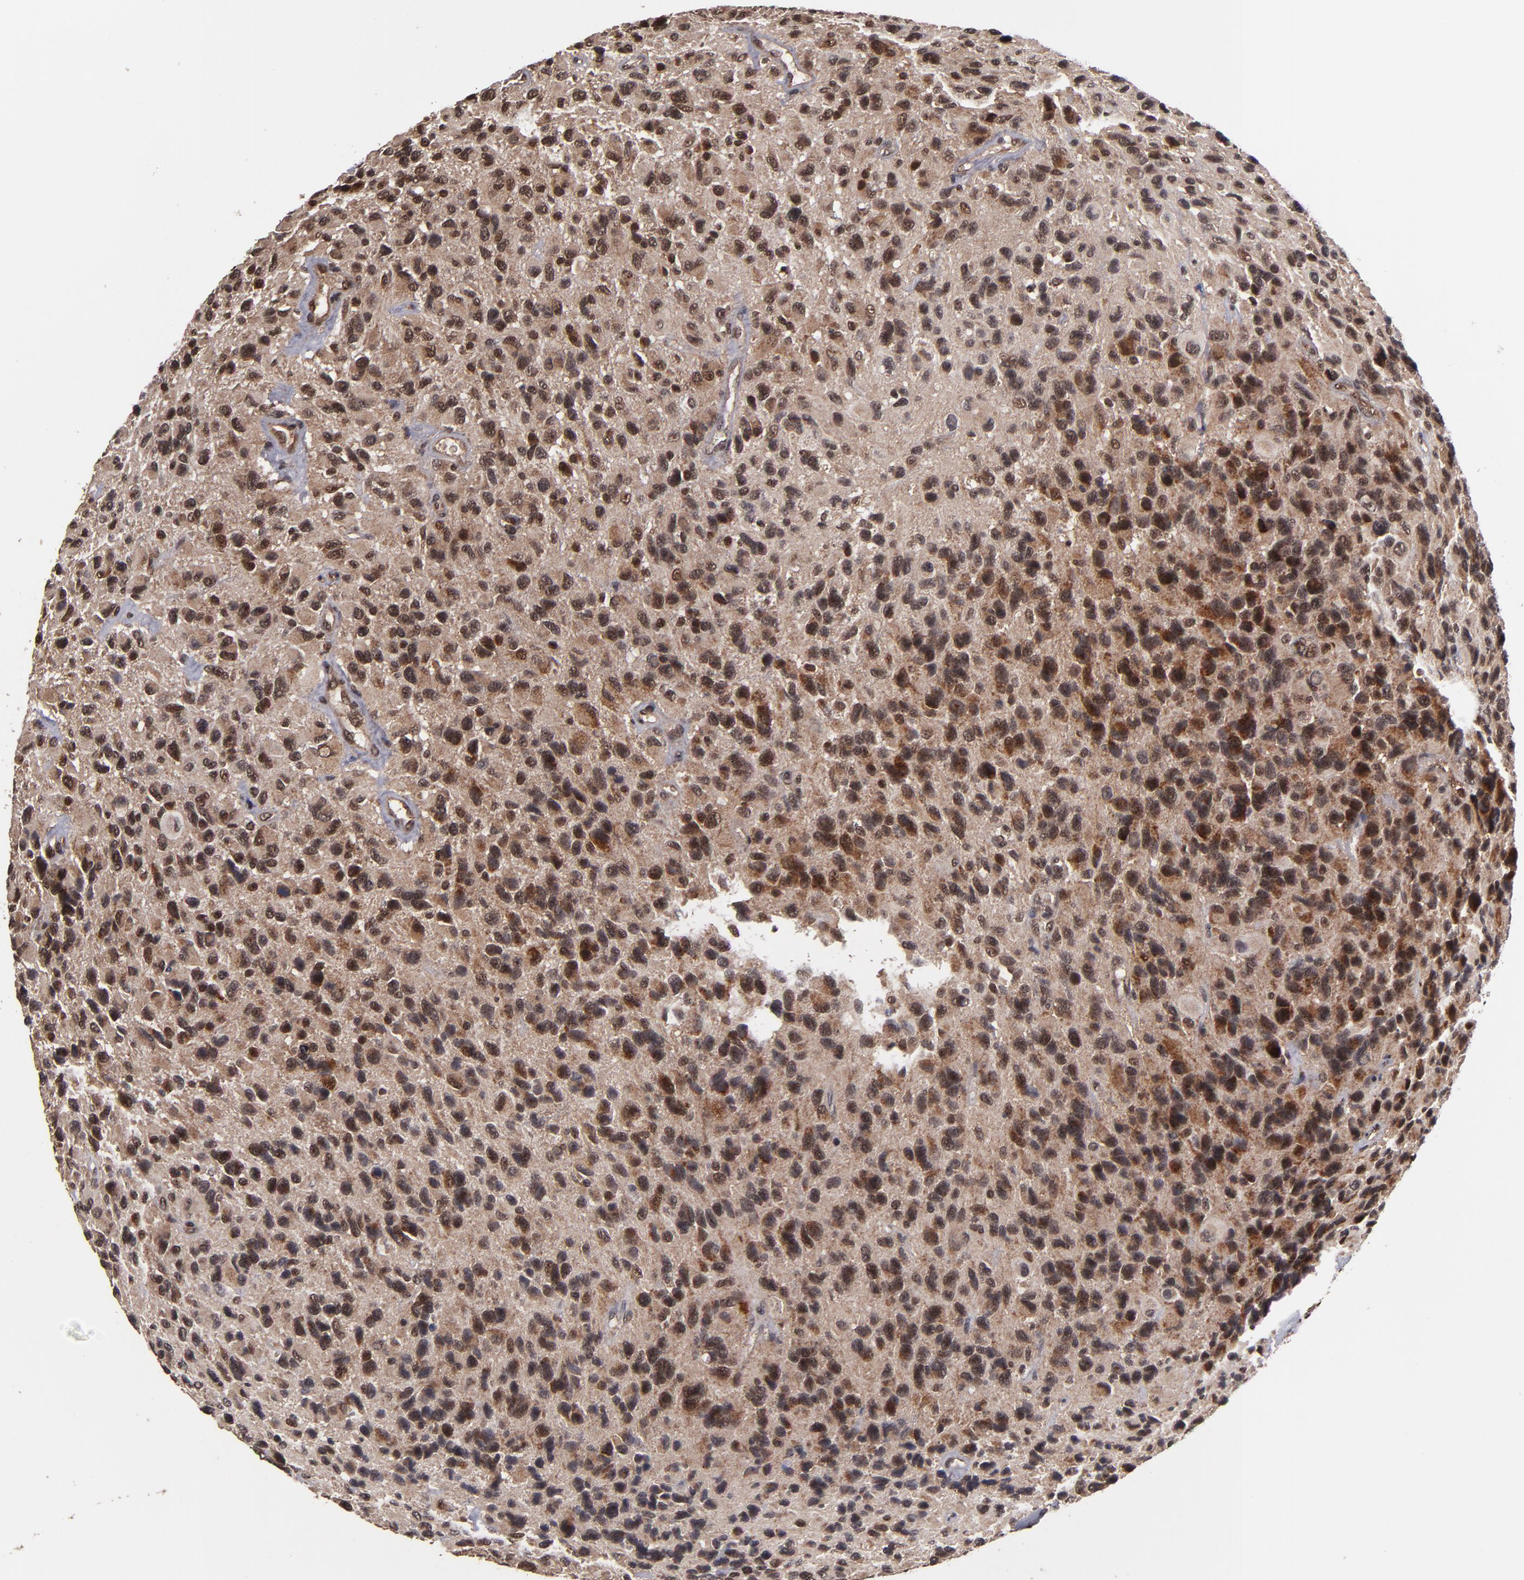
{"staining": {"intensity": "moderate", "quantity": ">75%", "location": "cytoplasmic/membranous,nuclear"}, "tissue": "glioma", "cell_type": "Tumor cells", "image_type": "cancer", "snomed": [{"axis": "morphology", "description": "Glioma, malignant, High grade"}, {"axis": "topography", "description": "Brain"}], "caption": "This micrograph displays malignant glioma (high-grade) stained with immunohistochemistry to label a protein in brown. The cytoplasmic/membranous and nuclear of tumor cells show moderate positivity for the protein. Nuclei are counter-stained blue.", "gene": "CUL5", "patient": {"sex": "male", "age": 77}}